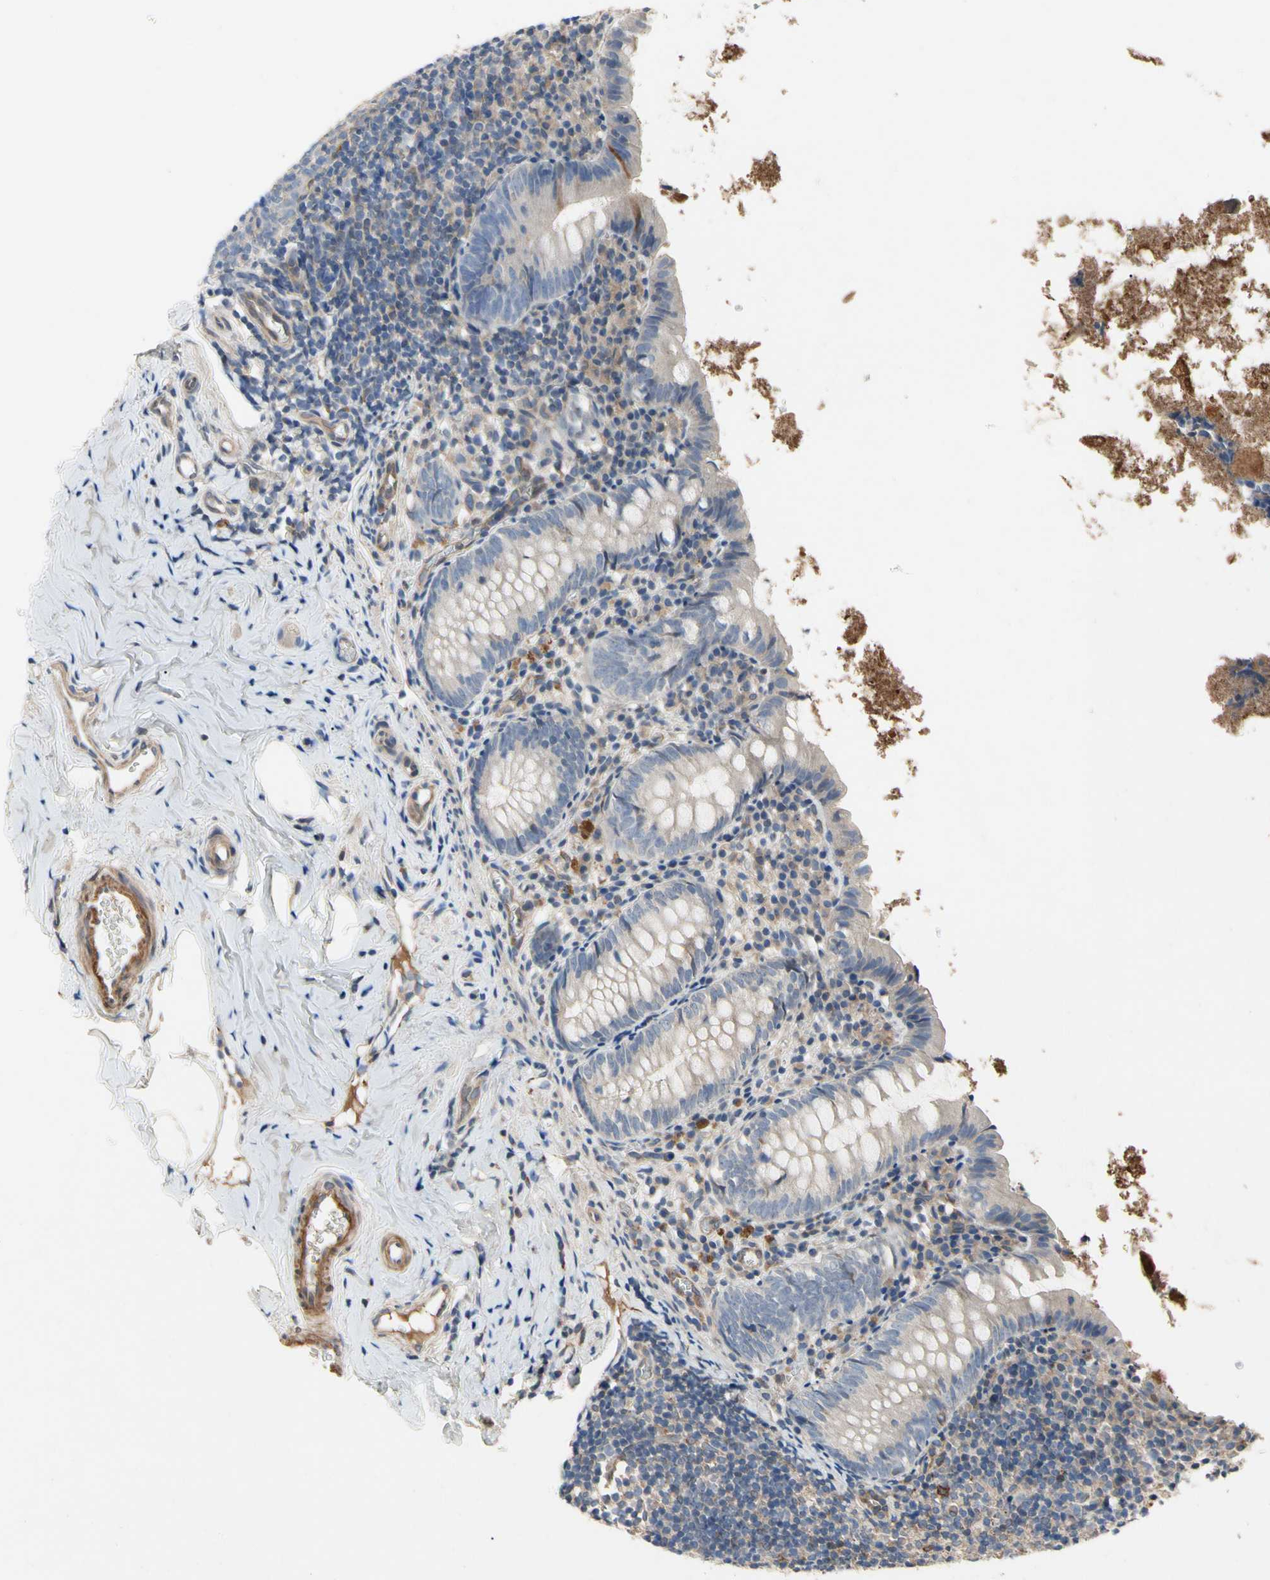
{"staining": {"intensity": "negative", "quantity": "none", "location": "none"}, "tissue": "appendix", "cell_type": "Glandular cells", "image_type": "normal", "snomed": [{"axis": "morphology", "description": "Normal tissue, NOS"}, {"axis": "topography", "description": "Appendix"}], "caption": "There is no significant staining in glandular cells of appendix. The staining is performed using DAB brown chromogen with nuclei counter-stained in using hematoxylin.", "gene": "CRTAC1", "patient": {"sex": "female", "age": 10}}